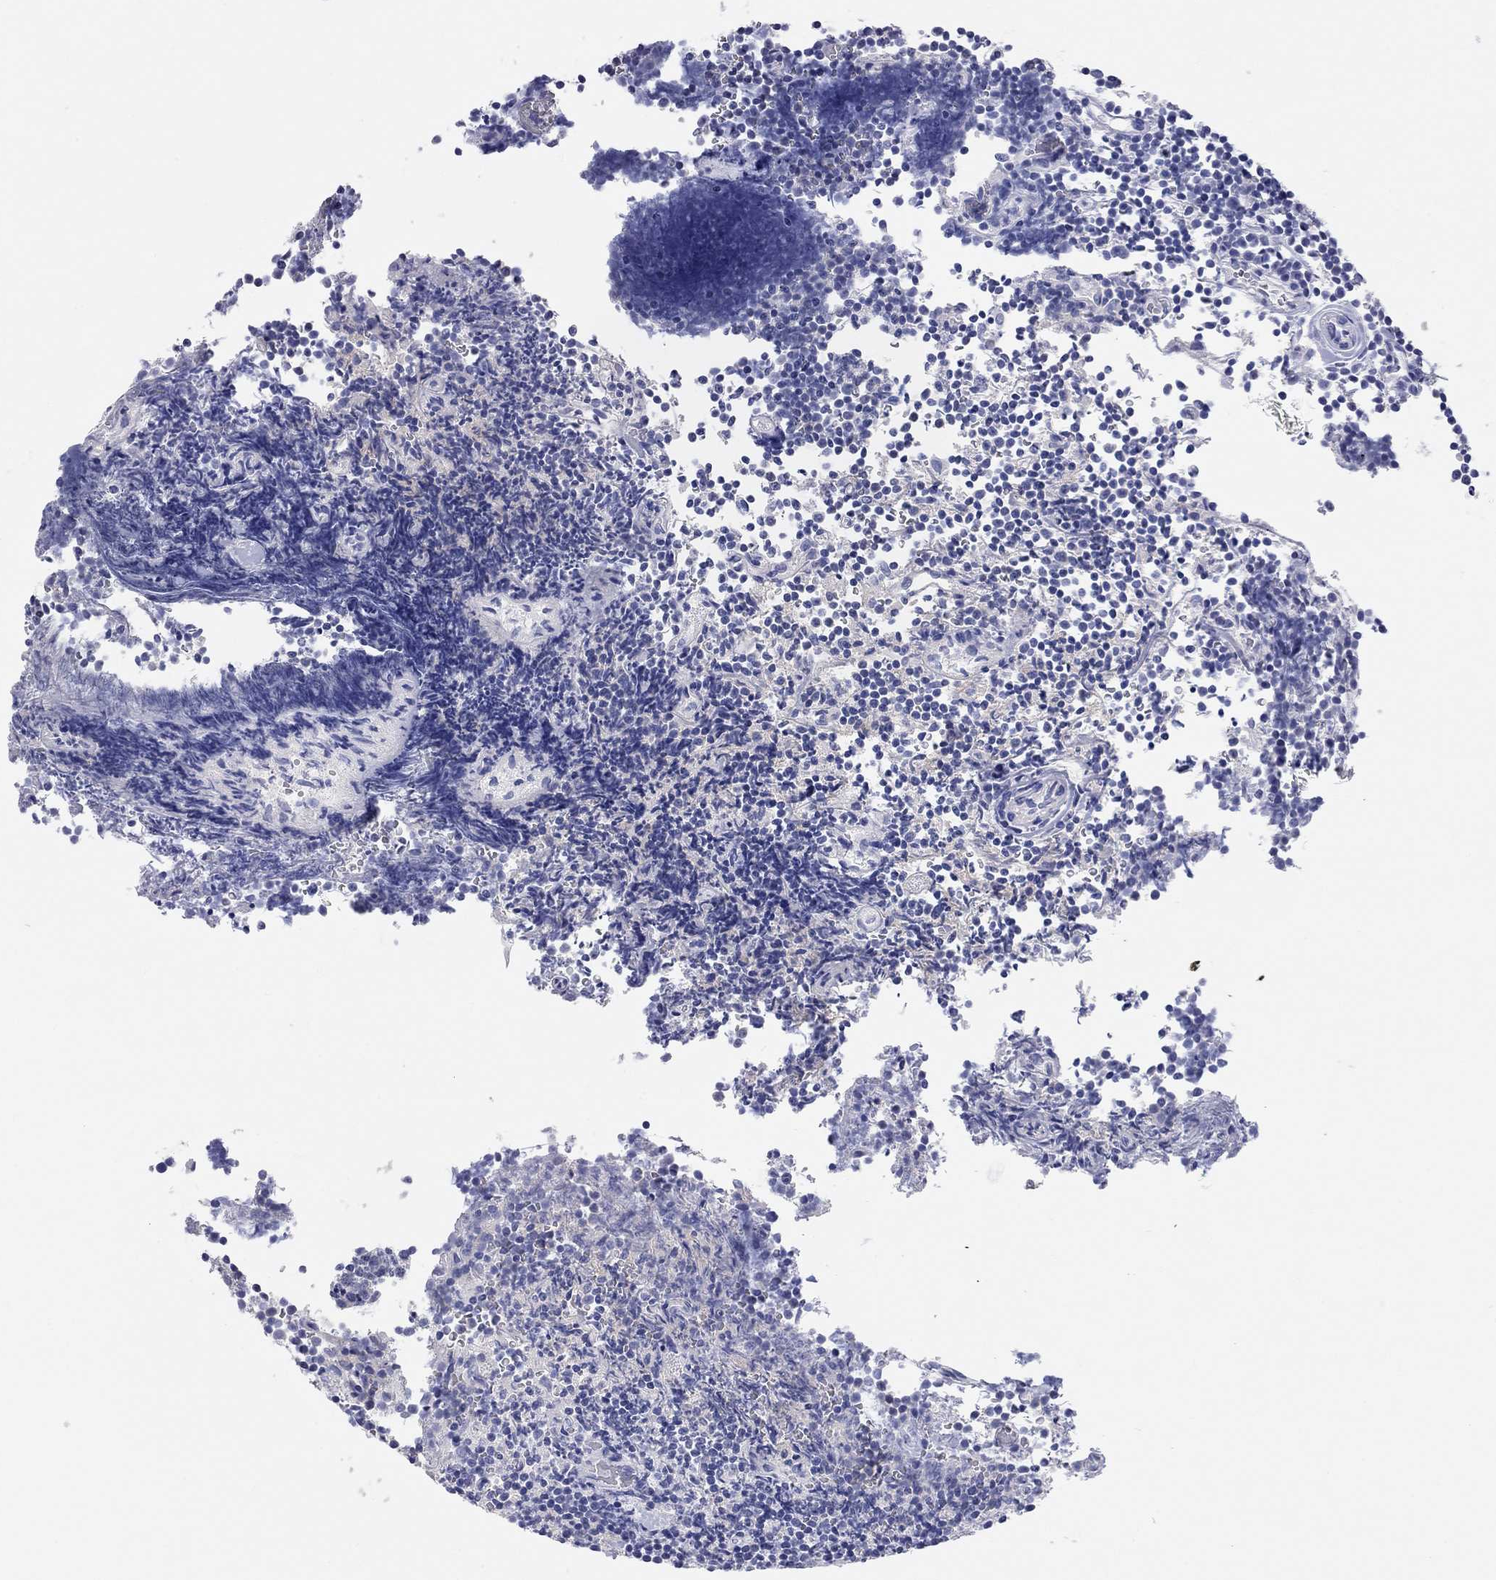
{"staining": {"intensity": "negative", "quantity": "none", "location": "none"}, "tissue": "lymphoma", "cell_type": "Tumor cells", "image_type": "cancer", "snomed": [{"axis": "morphology", "description": "Malignant lymphoma, non-Hodgkin's type, Low grade"}, {"axis": "topography", "description": "Brain"}], "caption": "Histopathology image shows no significant protein expression in tumor cells of low-grade malignant lymphoma, non-Hodgkin's type. (DAB (3,3'-diaminobenzidine) immunohistochemistry, high magnification).", "gene": "TMEM221", "patient": {"sex": "female", "age": 66}}